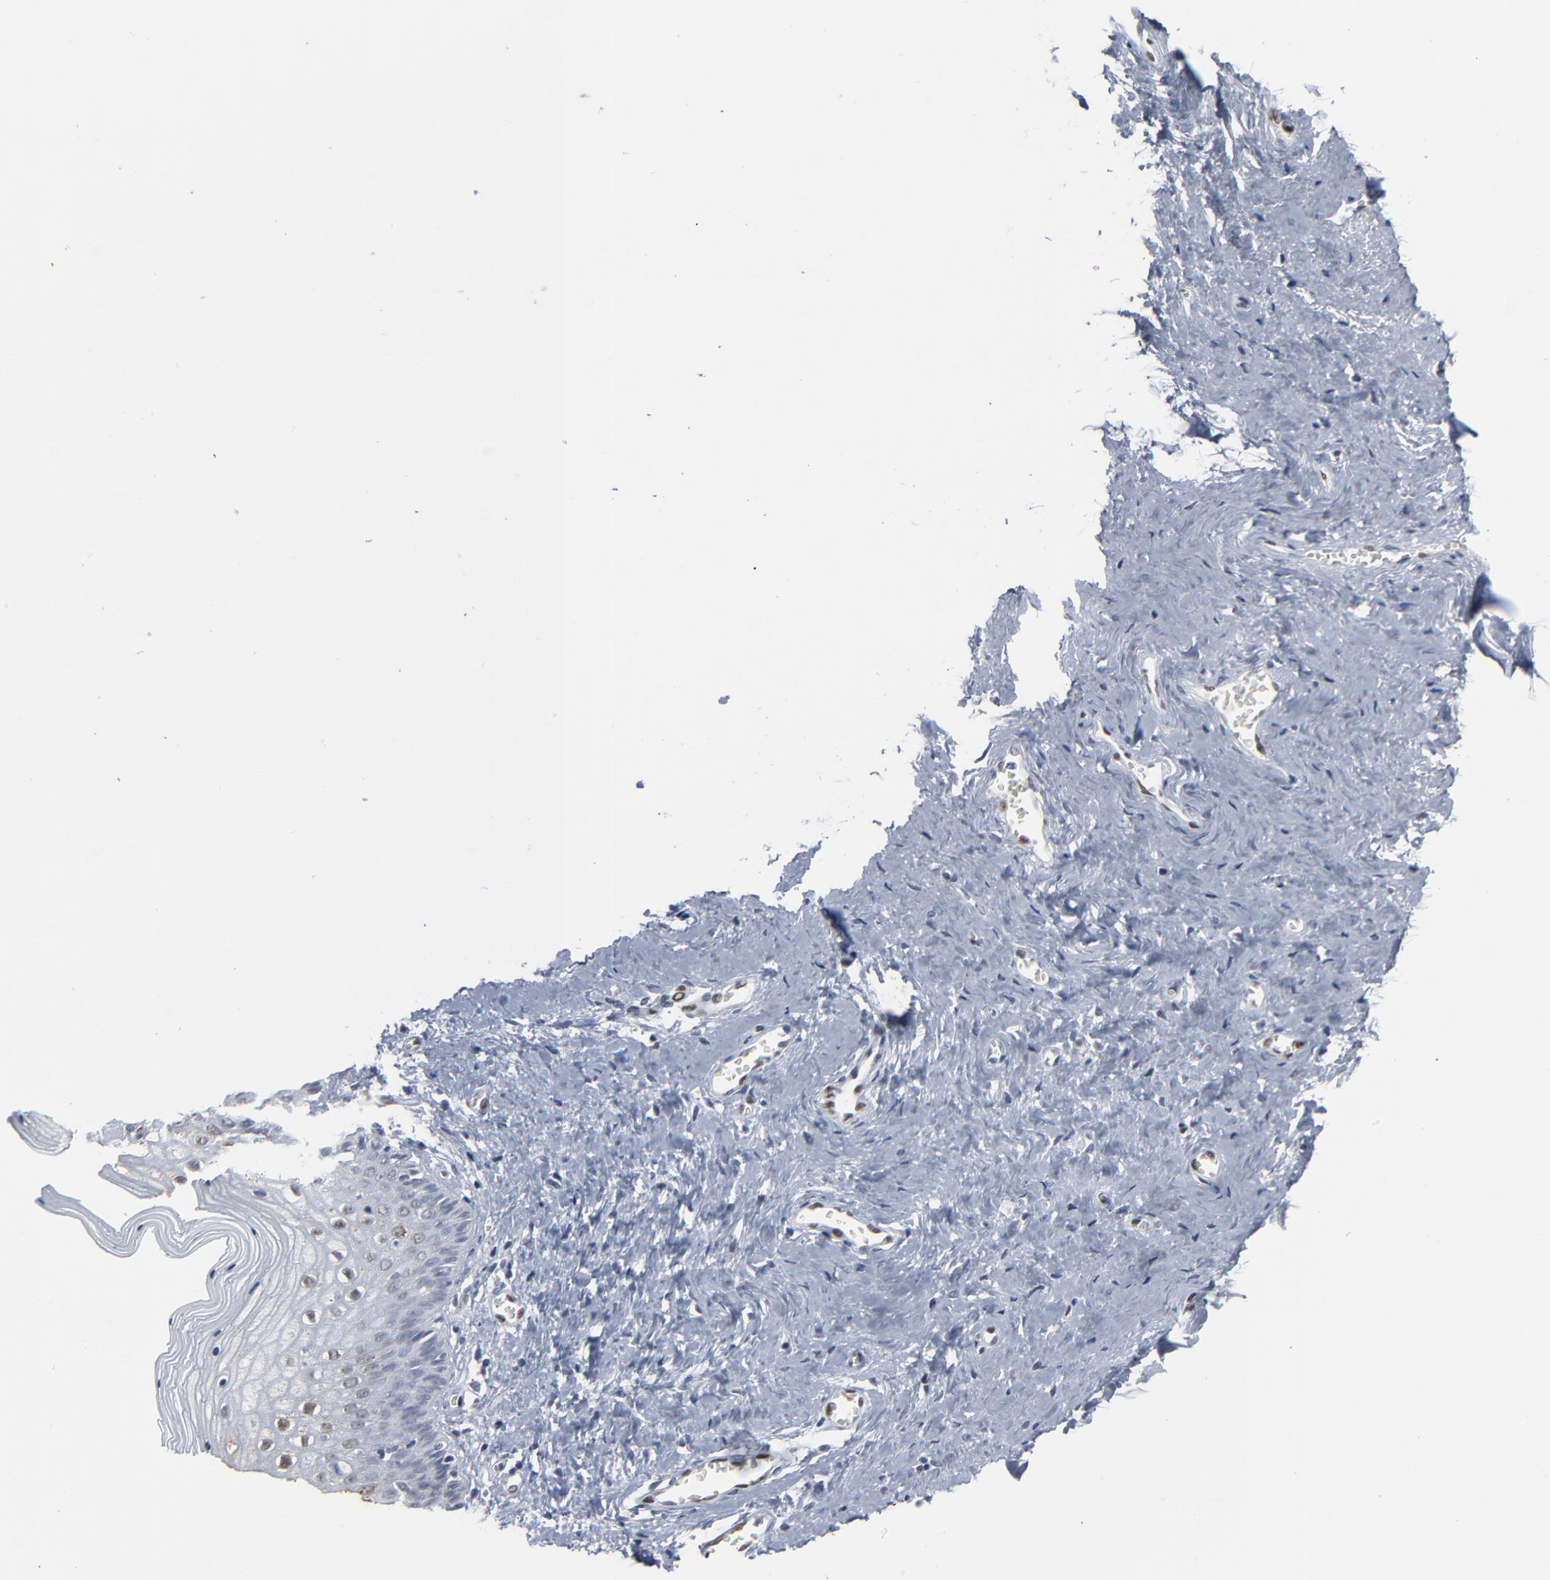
{"staining": {"intensity": "weak", "quantity": "<25%", "location": "nuclear"}, "tissue": "vagina", "cell_type": "Squamous epithelial cells", "image_type": "normal", "snomed": [{"axis": "morphology", "description": "Normal tissue, NOS"}, {"axis": "topography", "description": "Vagina"}], "caption": "High power microscopy photomicrograph of an immunohistochemistry photomicrograph of unremarkable vagina, revealing no significant positivity in squamous epithelial cells. (Immunohistochemistry (ihc), brightfield microscopy, high magnification).", "gene": "ATF7", "patient": {"sex": "female", "age": 46}}